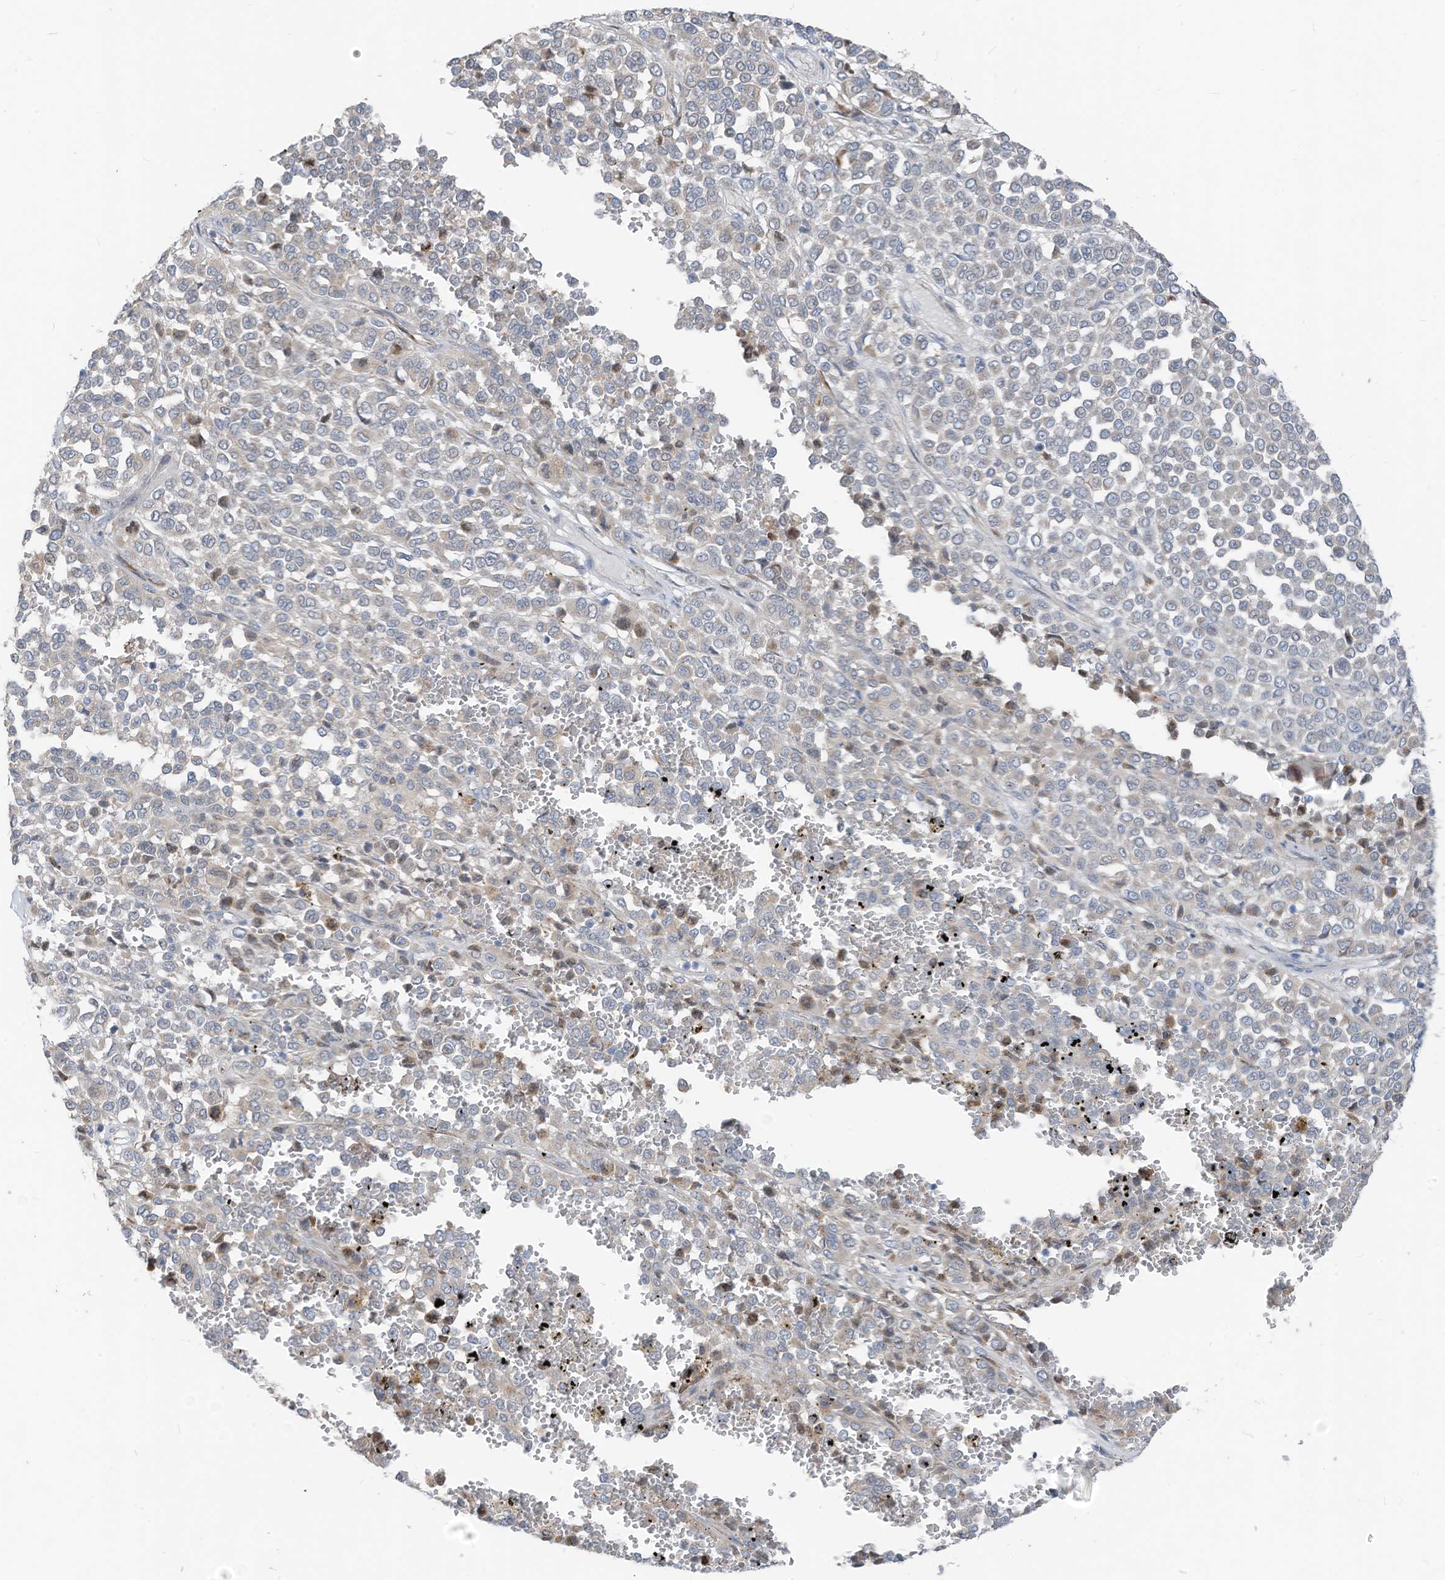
{"staining": {"intensity": "negative", "quantity": "none", "location": "none"}, "tissue": "melanoma", "cell_type": "Tumor cells", "image_type": "cancer", "snomed": [{"axis": "morphology", "description": "Malignant melanoma, Metastatic site"}, {"axis": "topography", "description": "Pancreas"}], "caption": "Immunohistochemical staining of human melanoma displays no significant staining in tumor cells. The staining is performed using DAB brown chromogen with nuclei counter-stained in using hematoxylin.", "gene": "LDAH", "patient": {"sex": "female", "age": 30}}